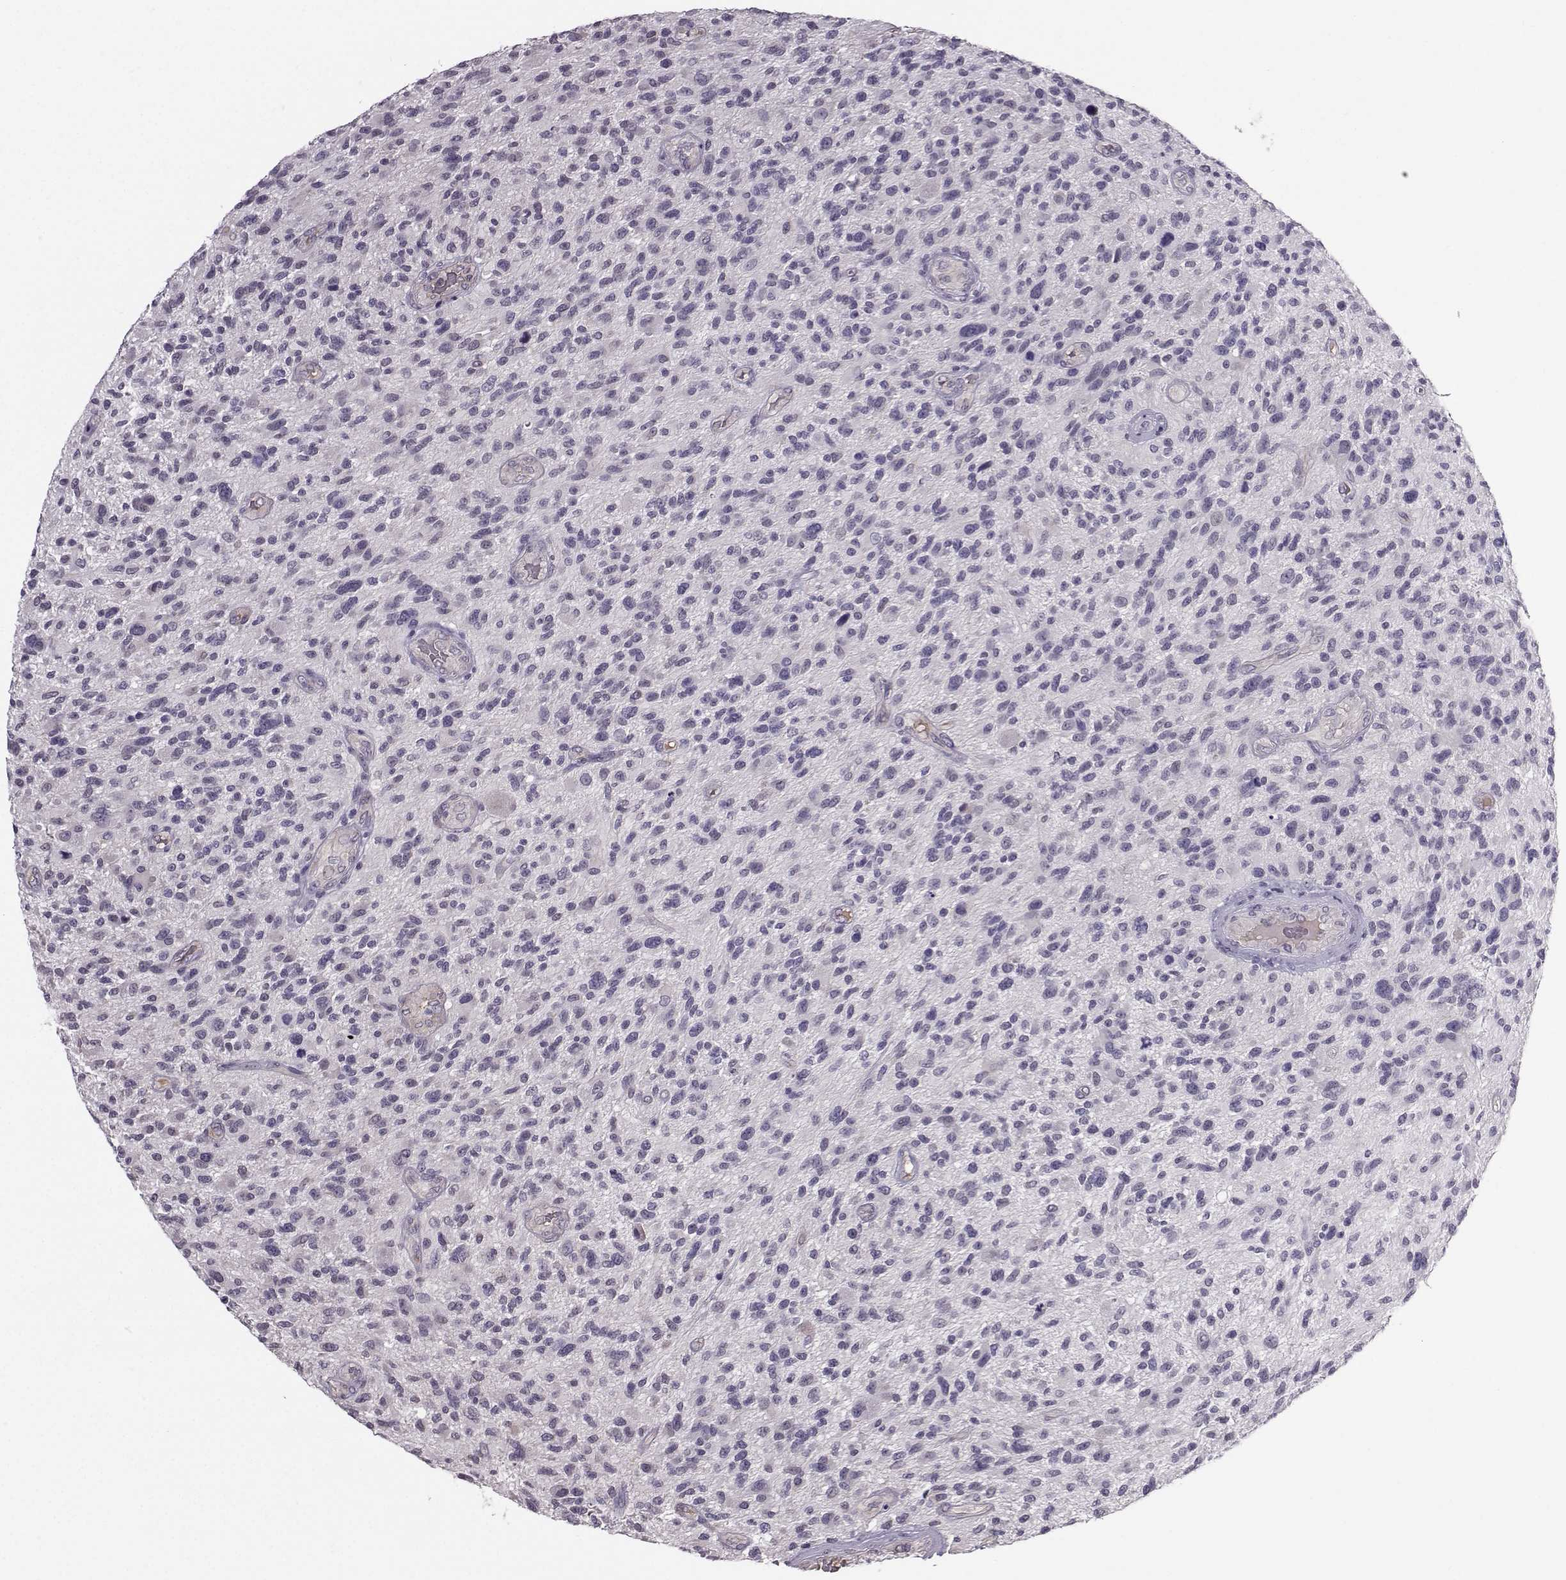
{"staining": {"intensity": "negative", "quantity": "none", "location": "none"}, "tissue": "glioma", "cell_type": "Tumor cells", "image_type": "cancer", "snomed": [{"axis": "morphology", "description": "Glioma, malignant, High grade"}, {"axis": "topography", "description": "Brain"}], "caption": "Glioma was stained to show a protein in brown. There is no significant positivity in tumor cells.", "gene": "TSPYL5", "patient": {"sex": "male", "age": 47}}